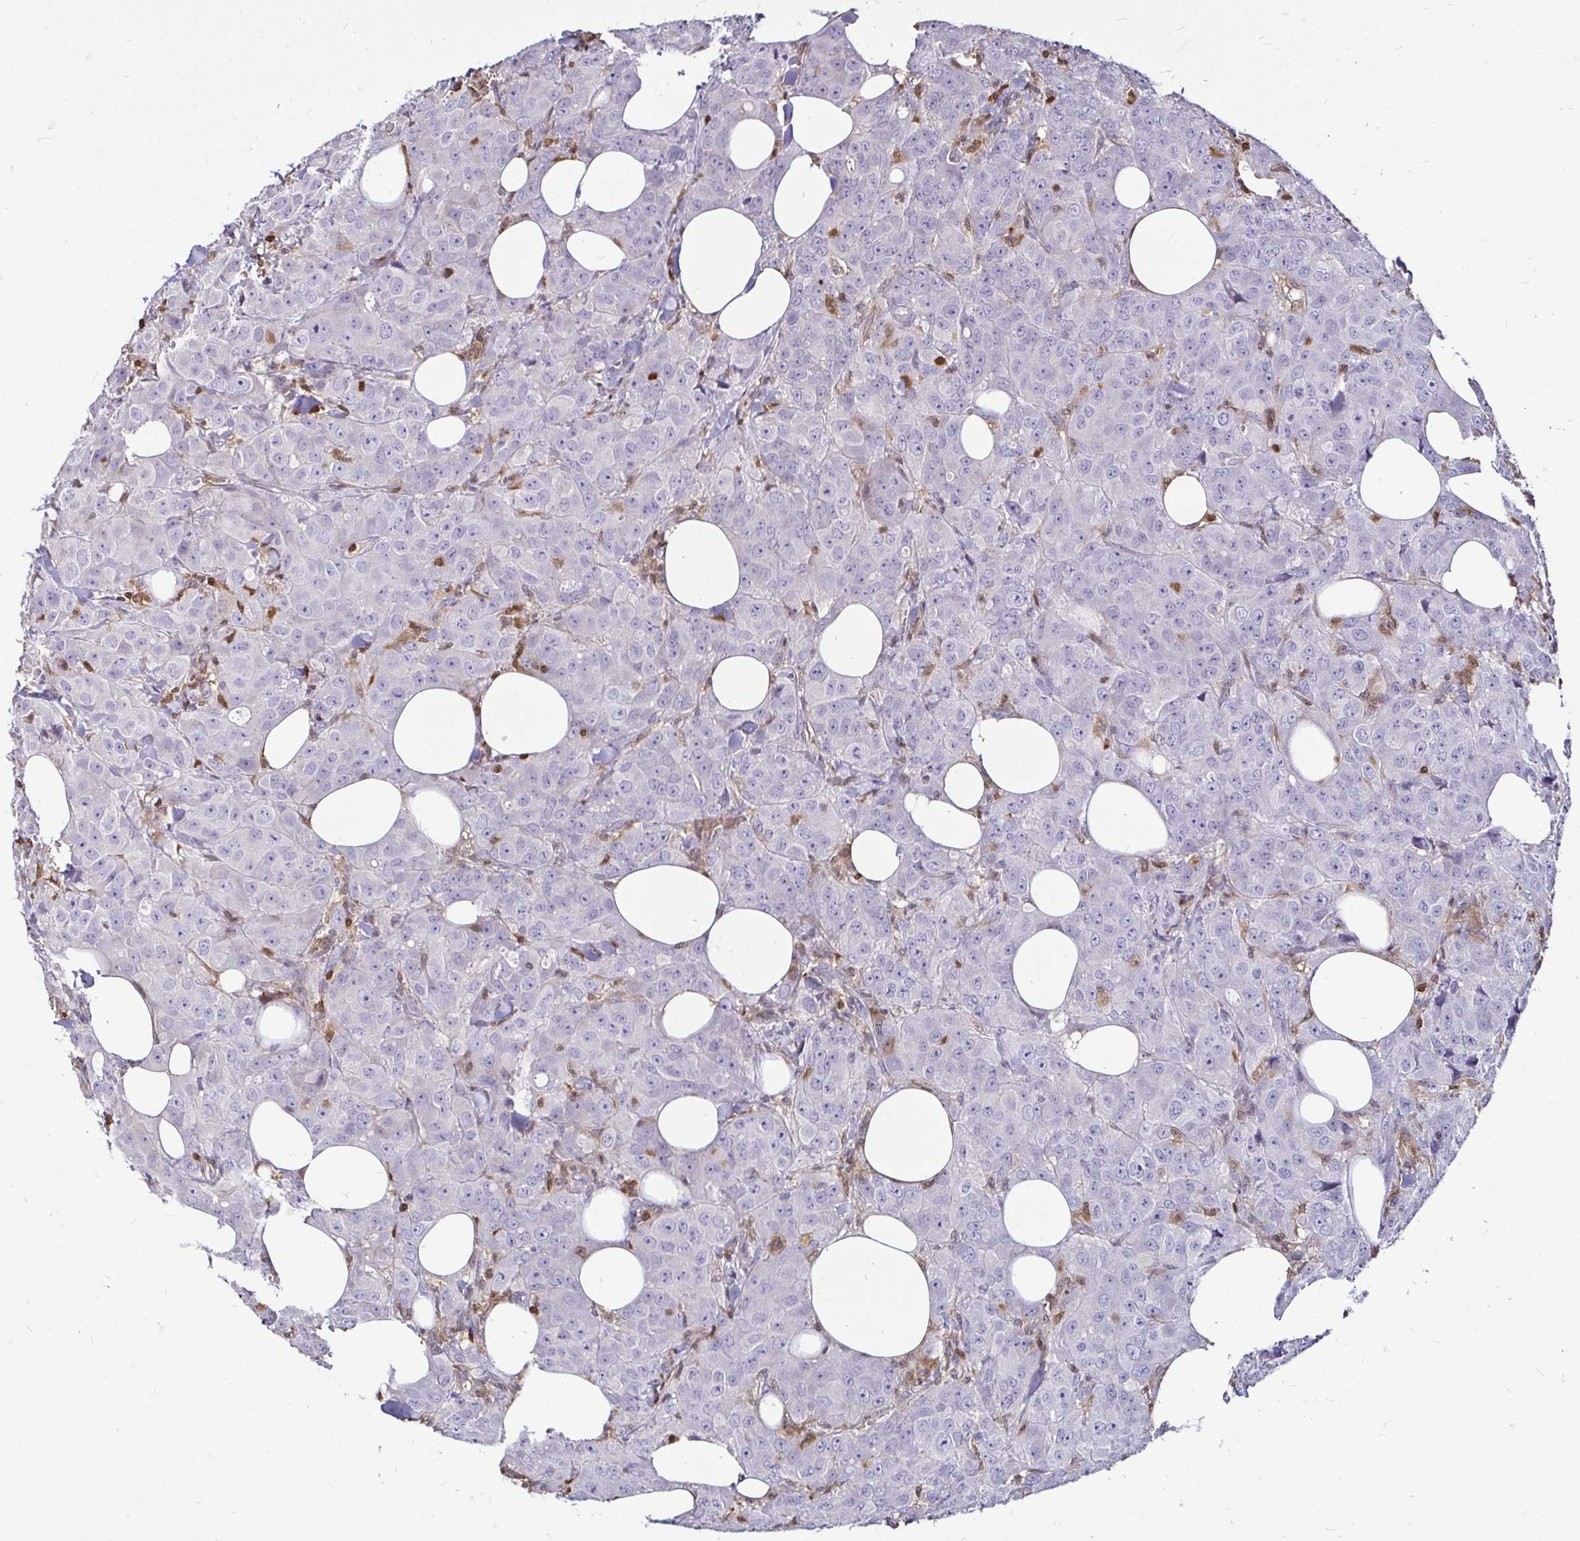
{"staining": {"intensity": "negative", "quantity": "none", "location": "none"}, "tissue": "breast cancer", "cell_type": "Tumor cells", "image_type": "cancer", "snomed": [{"axis": "morphology", "description": "Normal tissue, NOS"}, {"axis": "morphology", "description": "Duct carcinoma"}, {"axis": "topography", "description": "Breast"}], "caption": "Immunohistochemistry of human breast infiltrating ductal carcinoma demonstrates no expression in tumor cells.", "gene": "ZFP1", "patient": {"sex": "female", "age": 43}}